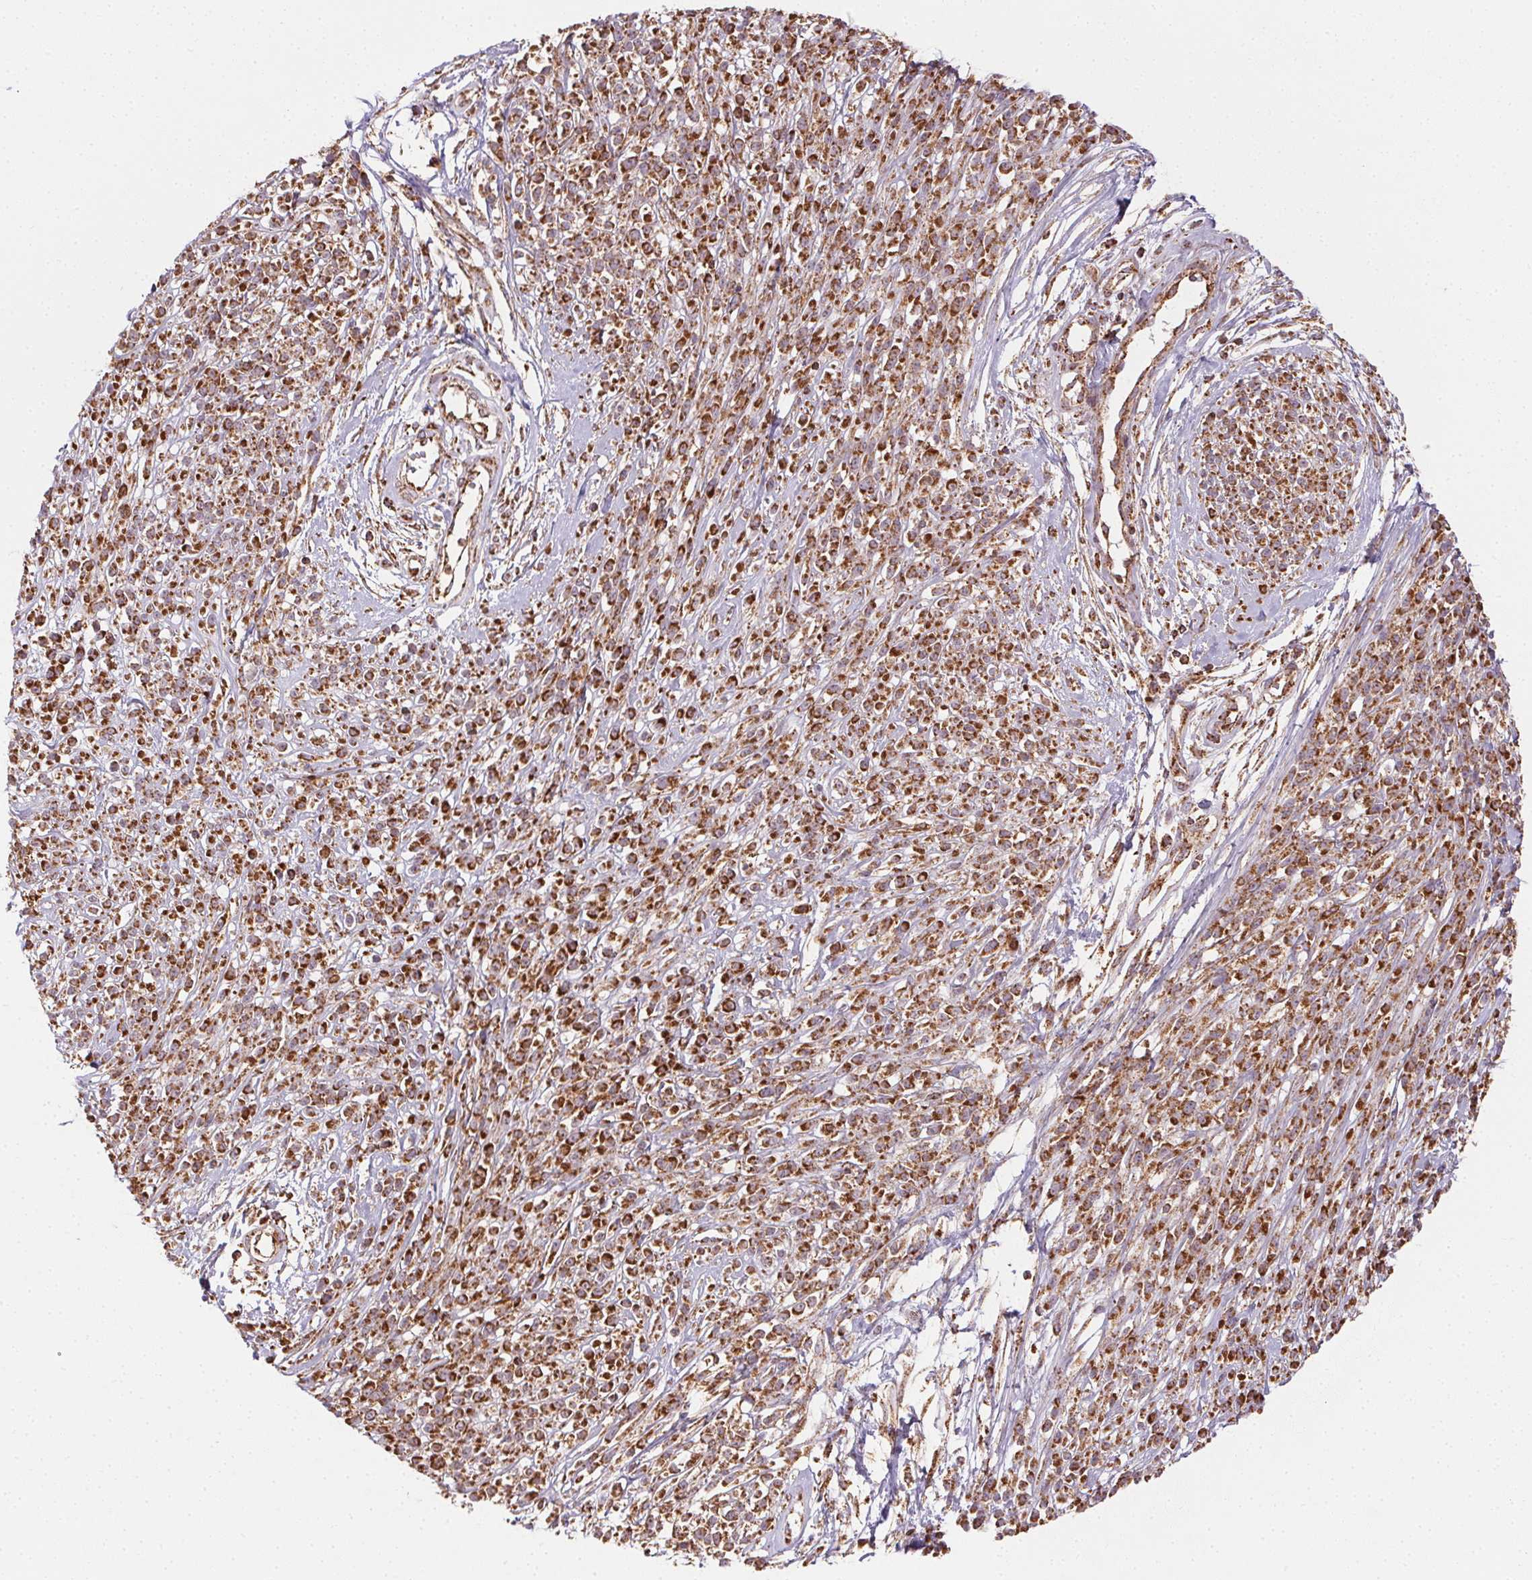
{"staining": {"intensity": "strong", "quantity": ">75%", "location": "cytoplasmic/membranous"}, "tissue": "melanoma", "cell_type": "Tumor cells", "image_type": "cancer", "snomed": [{"axis": "morphology", "description": "Malignant melanoma, NOS"}, {"axis": "topography", "description": "Skin"}, {"axis": "topography", "description": "Skin of trunk"}], "caption": "This image displays immunohistochemistry (IHC) staining of malignant melanoma, with high strong cytoplasmic/membranous positivity in about >75% of tumor cells.", "gene": "CLPB", "patient": {"sex": "male", "age": 74}}